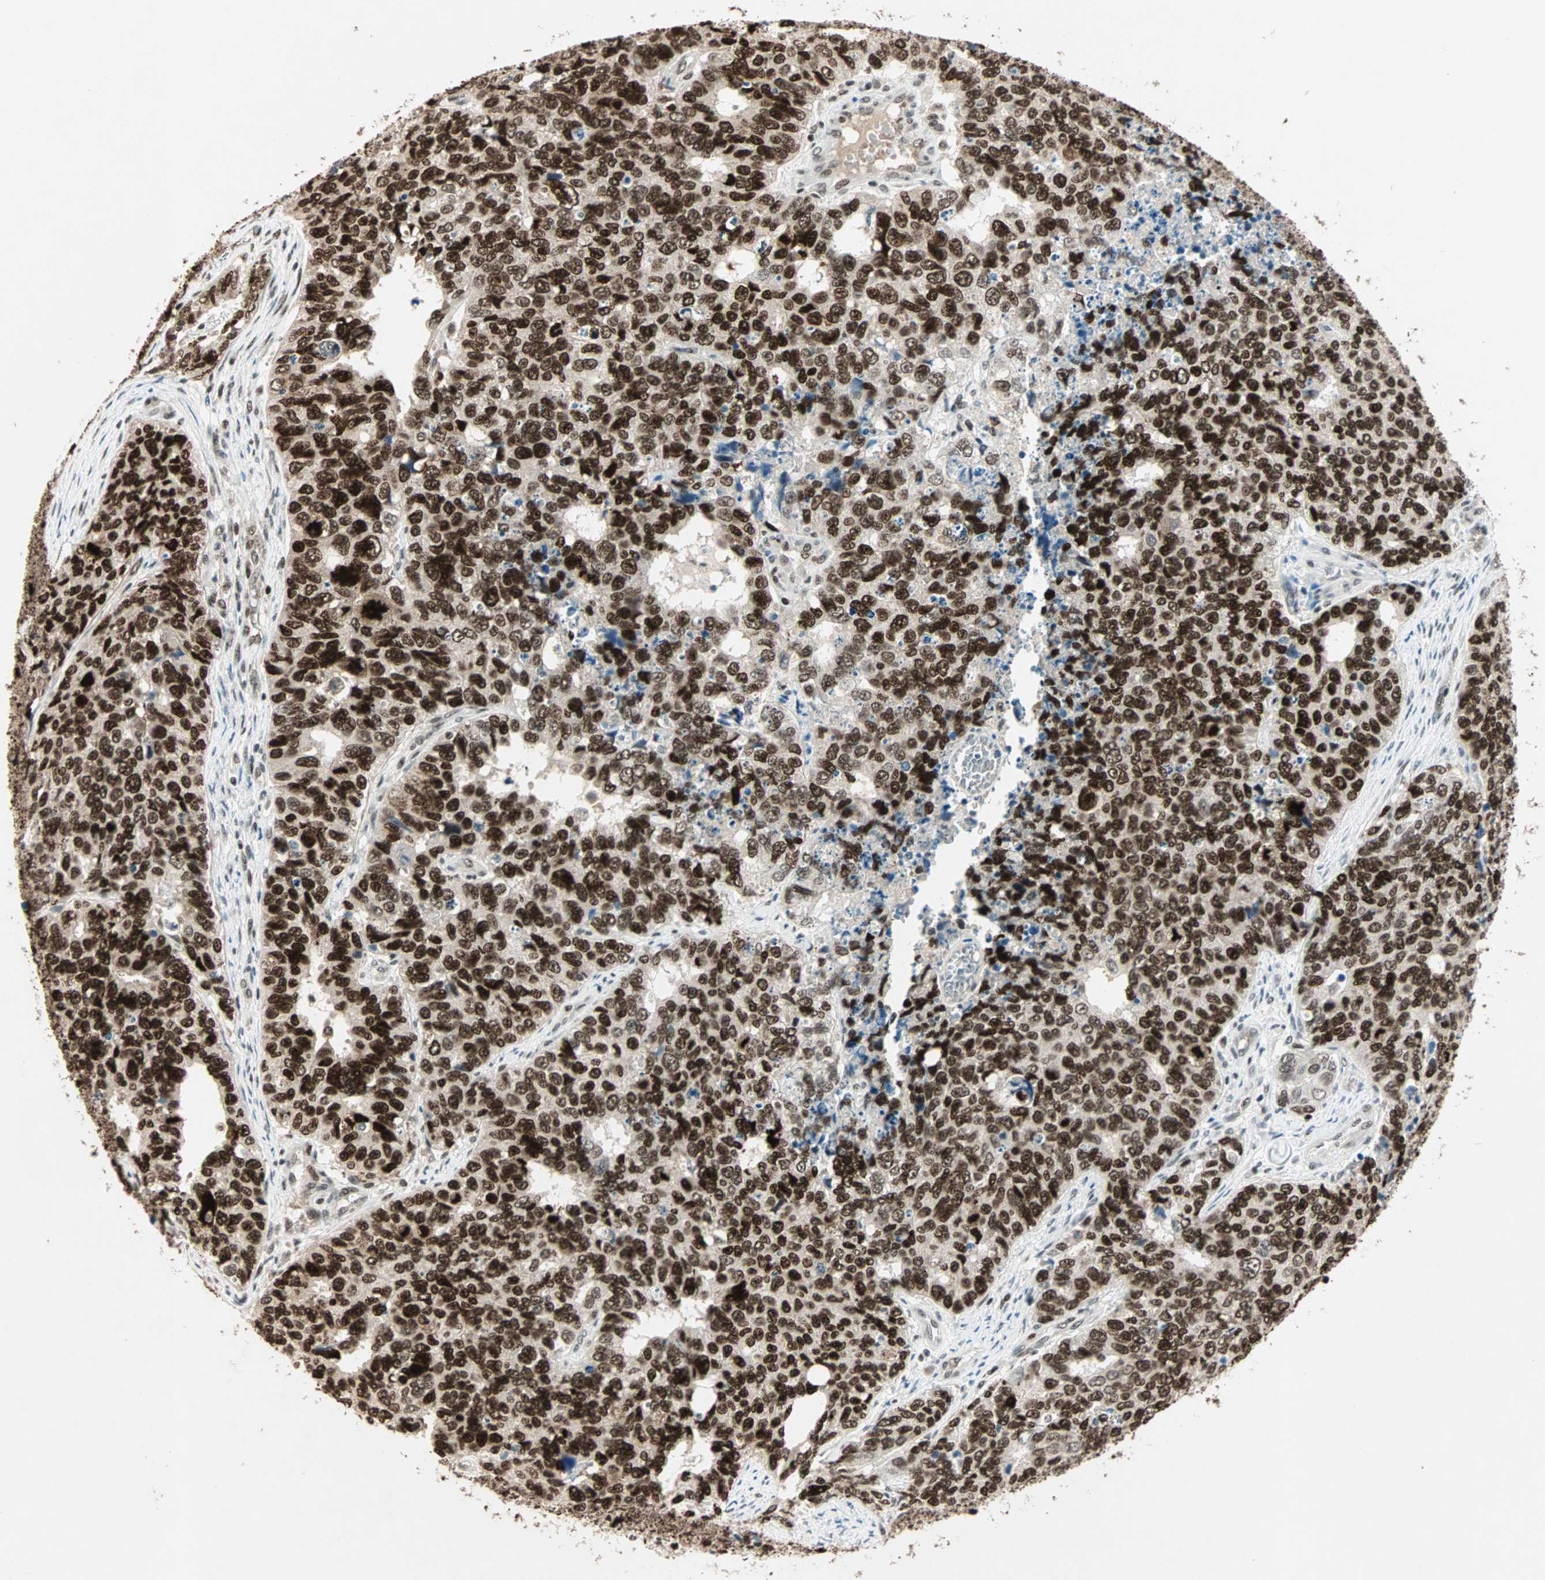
{"staining": {"intensity": "strong", "quantity": ">75%", "location": "nuclear"}, "tissue": "cervical cancer", "cell_type": "Tumor cells", "image_type": "cancer", "snomed": [{"axis": "morphology", "description": "Squamous cell carcinoma, NOS"}, {"axis": "topography", "description": "Cervix"}], "caption": "About >75% of tumor cells in cervical cancer (squamous cell carcinoma) demonstrate strong nuclear protein staining as visualized by brown immunohistochemical staining.", "gene": "MDC1", "patient": {"sex": "female", "age": 63}}